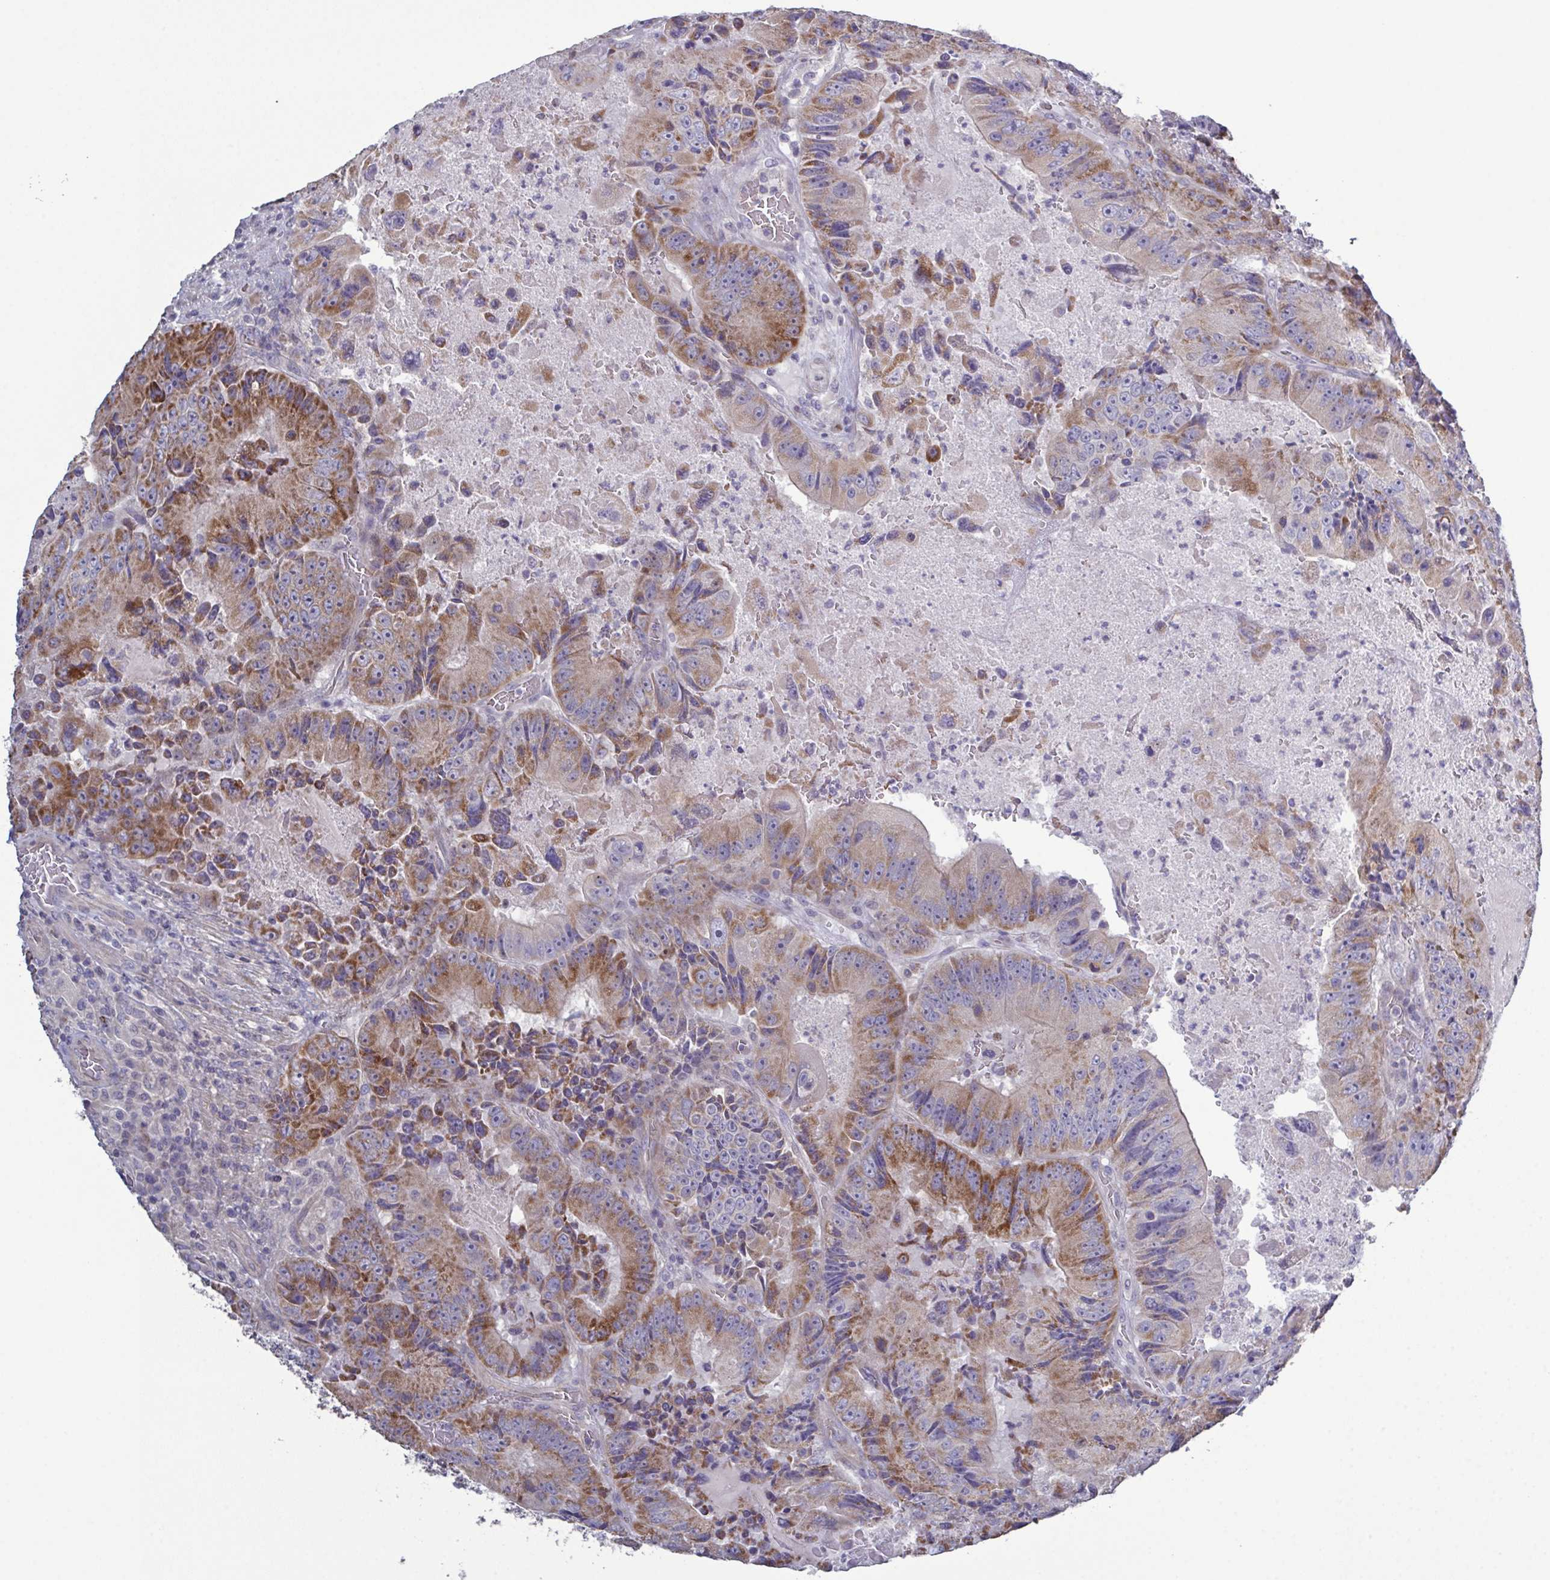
{"staining": {"intensity": "strong", "quantity": "25%-75%", "location": "cytoplasmic/membranous"}, "tissue": "colorectal cancer", "cell_type": "Tumor cells", "image_type": "cancer", "snomed": [{"axis": "morphology", "description": "Adenocarcinoma, NOS"}, {"axis": "topography", "description": "Colon"}], "caption": "Colorectal cancer tissue shows strong cytoplasmic/membranous staining in about 25%-75% of tumor cells, visualized by immunohistochemistry.", "gene": "GLDC", "patient": {"sex": "female", "age": 86}}